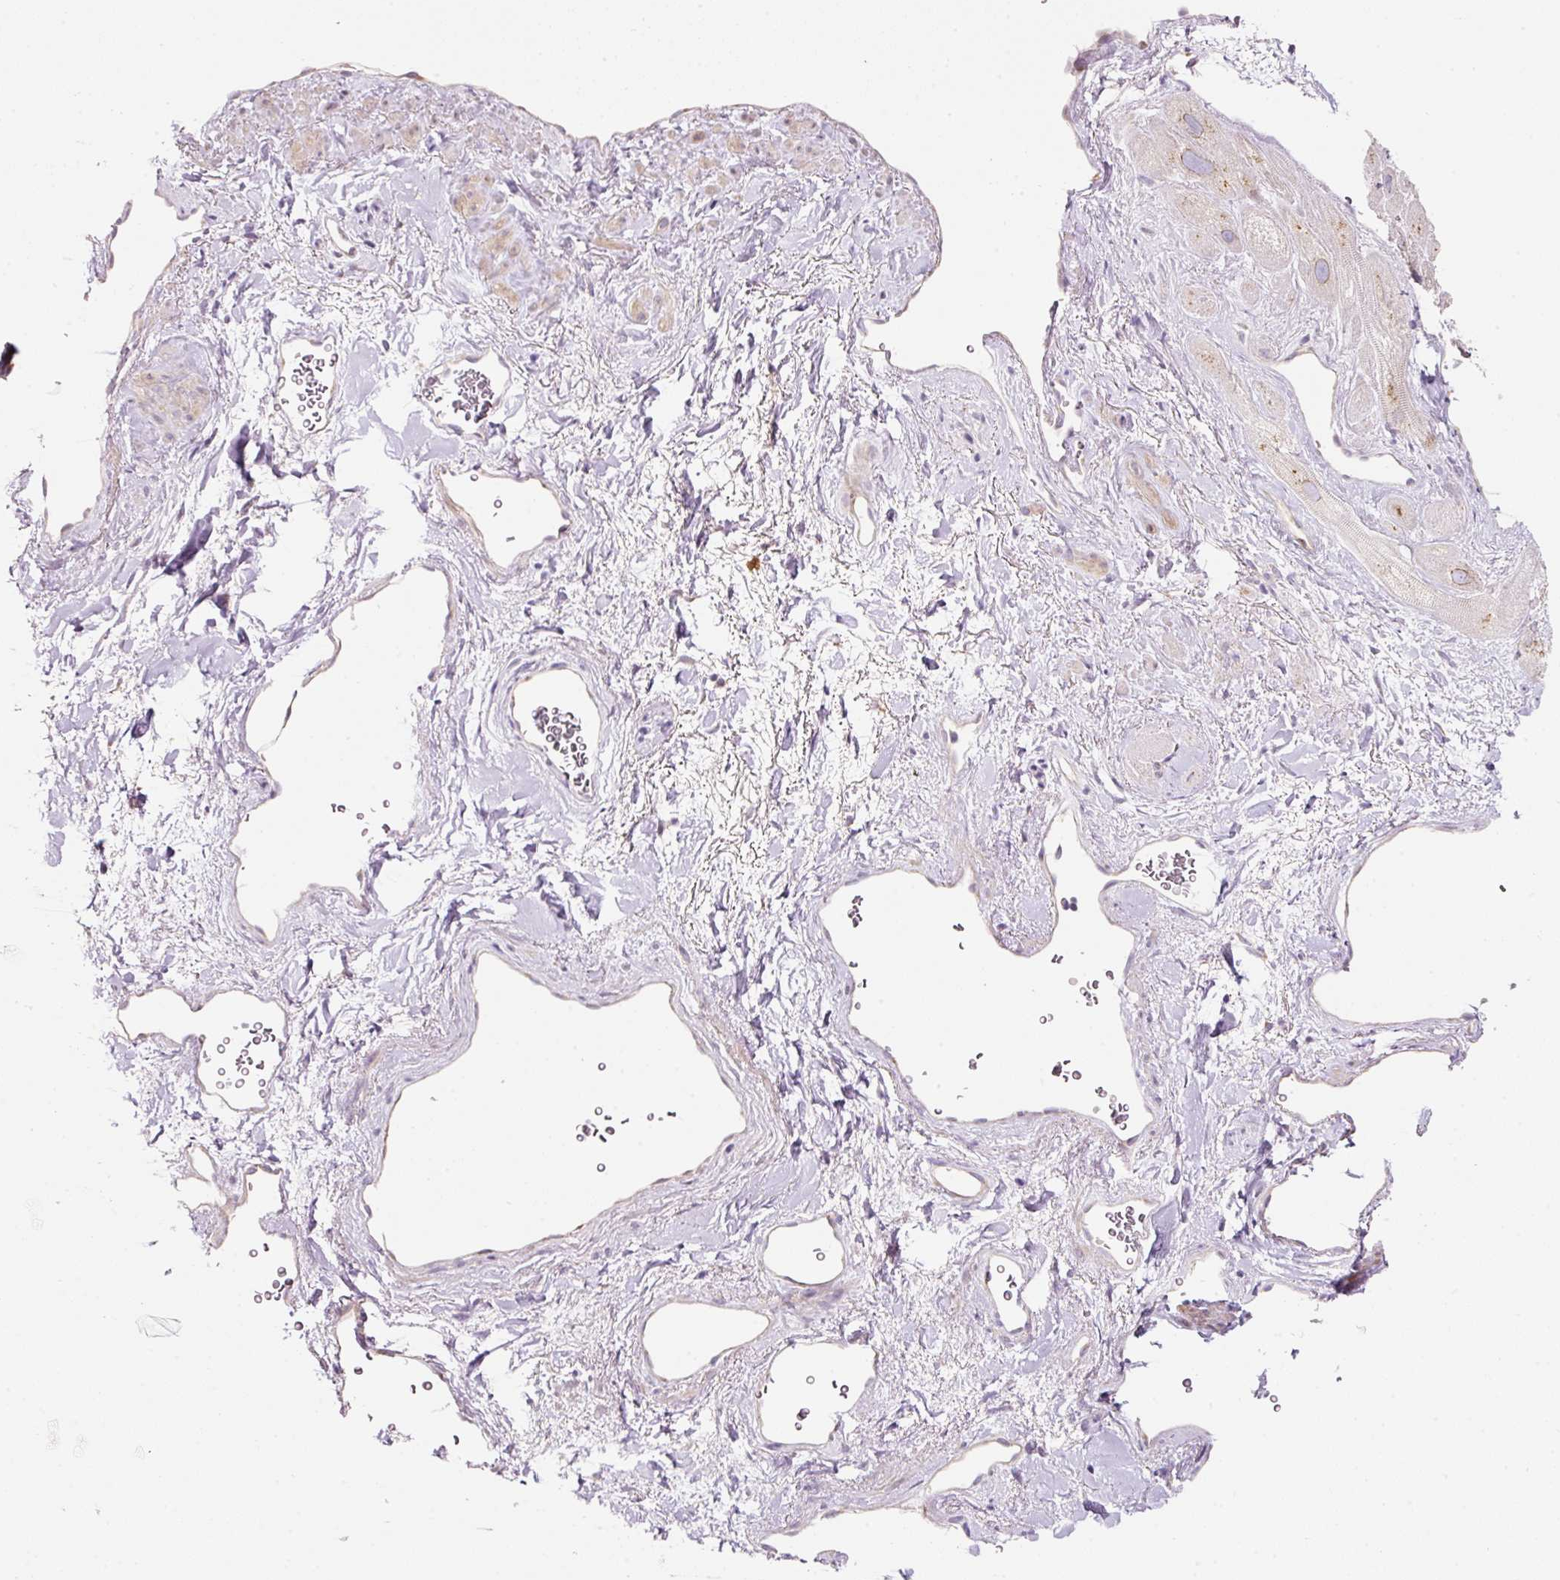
{"staining": {"intensity": "weak", "quantity": "25%-75%", "location": "cytoplasmic/membranous"}, "tissue": "heart muscle", "cell_type": "Cardiomyocytes", "image_type": "normal", "snomed": [{"axis": "morphology", "description": "Normal tissue, NOS"}, {"axis": "topography", "description": "Heart"}], "caption": "The photomicrograph reveals immunohistochemical staining of unremarkable heart muscle. There is weak cytoplasmic/membranous positivity is seen in about 25%-75% of cardiomyocytes.", "gene": "NBPF11", "patient": {"sex": "male", "age": 49}}